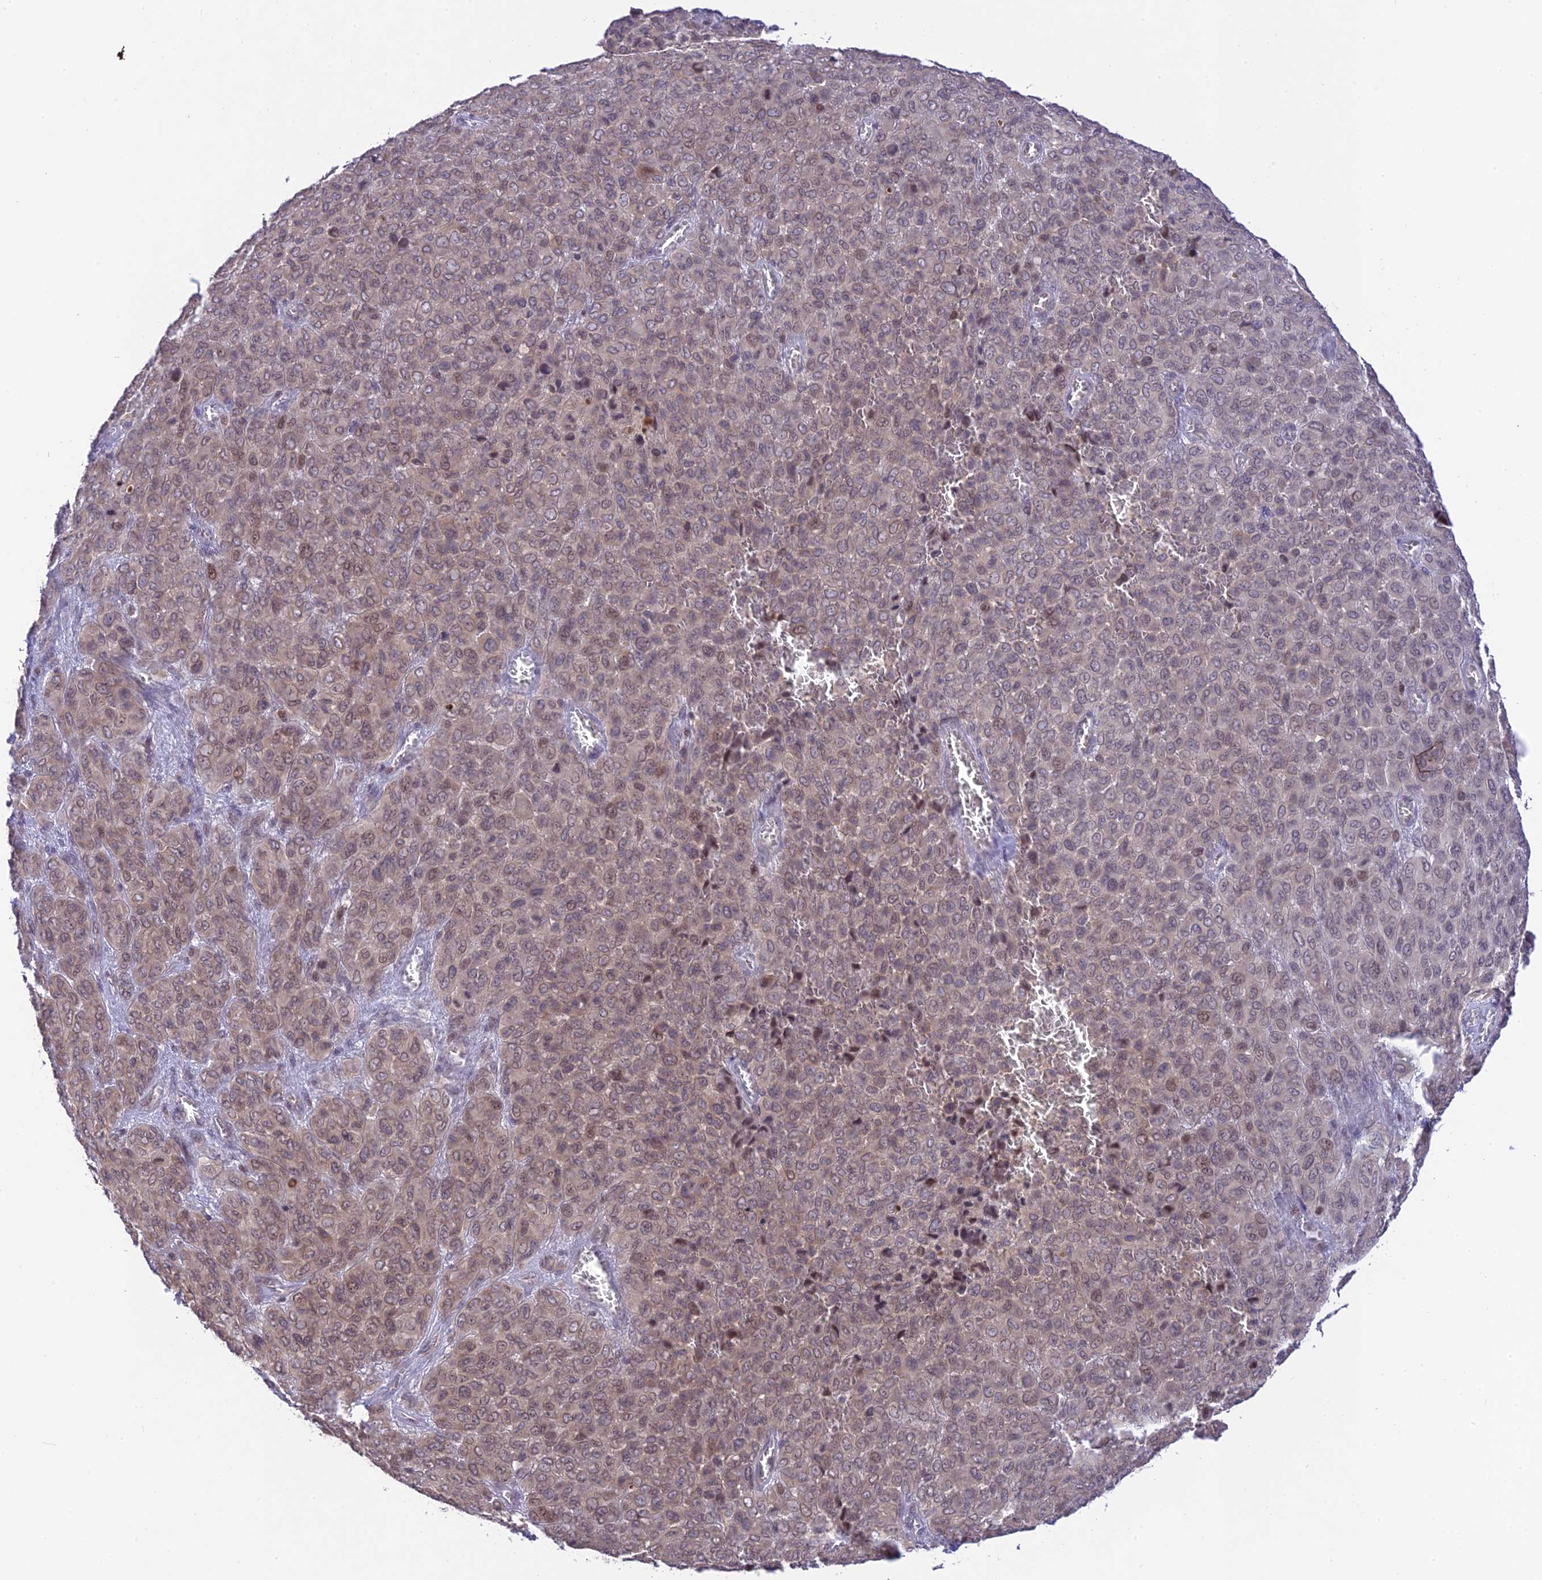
{"staining": {"intensity": "weak", "quantity": "25%-75%", "location": "cytoplasmic/membranous,nuclear"}, "tissue": "melanoma", "cell_type": "Tumor cells", "image_type": "cancer", "snomed": [{"axis": "morphology", "description": "Malignant melanoma, Metastatic site"}, {"axis": "topography", "description": "Skin"}], "caption": "The image demonstrates immunohistochemical staining of malignant melanoma (metastatic site). There is weak cytoplasmic/membranous and nuclear positivity is seen in approximately 25%-75% of tumor cells. (Stains: DAB (3,3'-diaminobenzidine) in brown, nuclei in blue, Microscopy: brightfield microscopy at high magnification).", "gene": "TEKT1", "patient": {"sex": "female", "age": 81}}